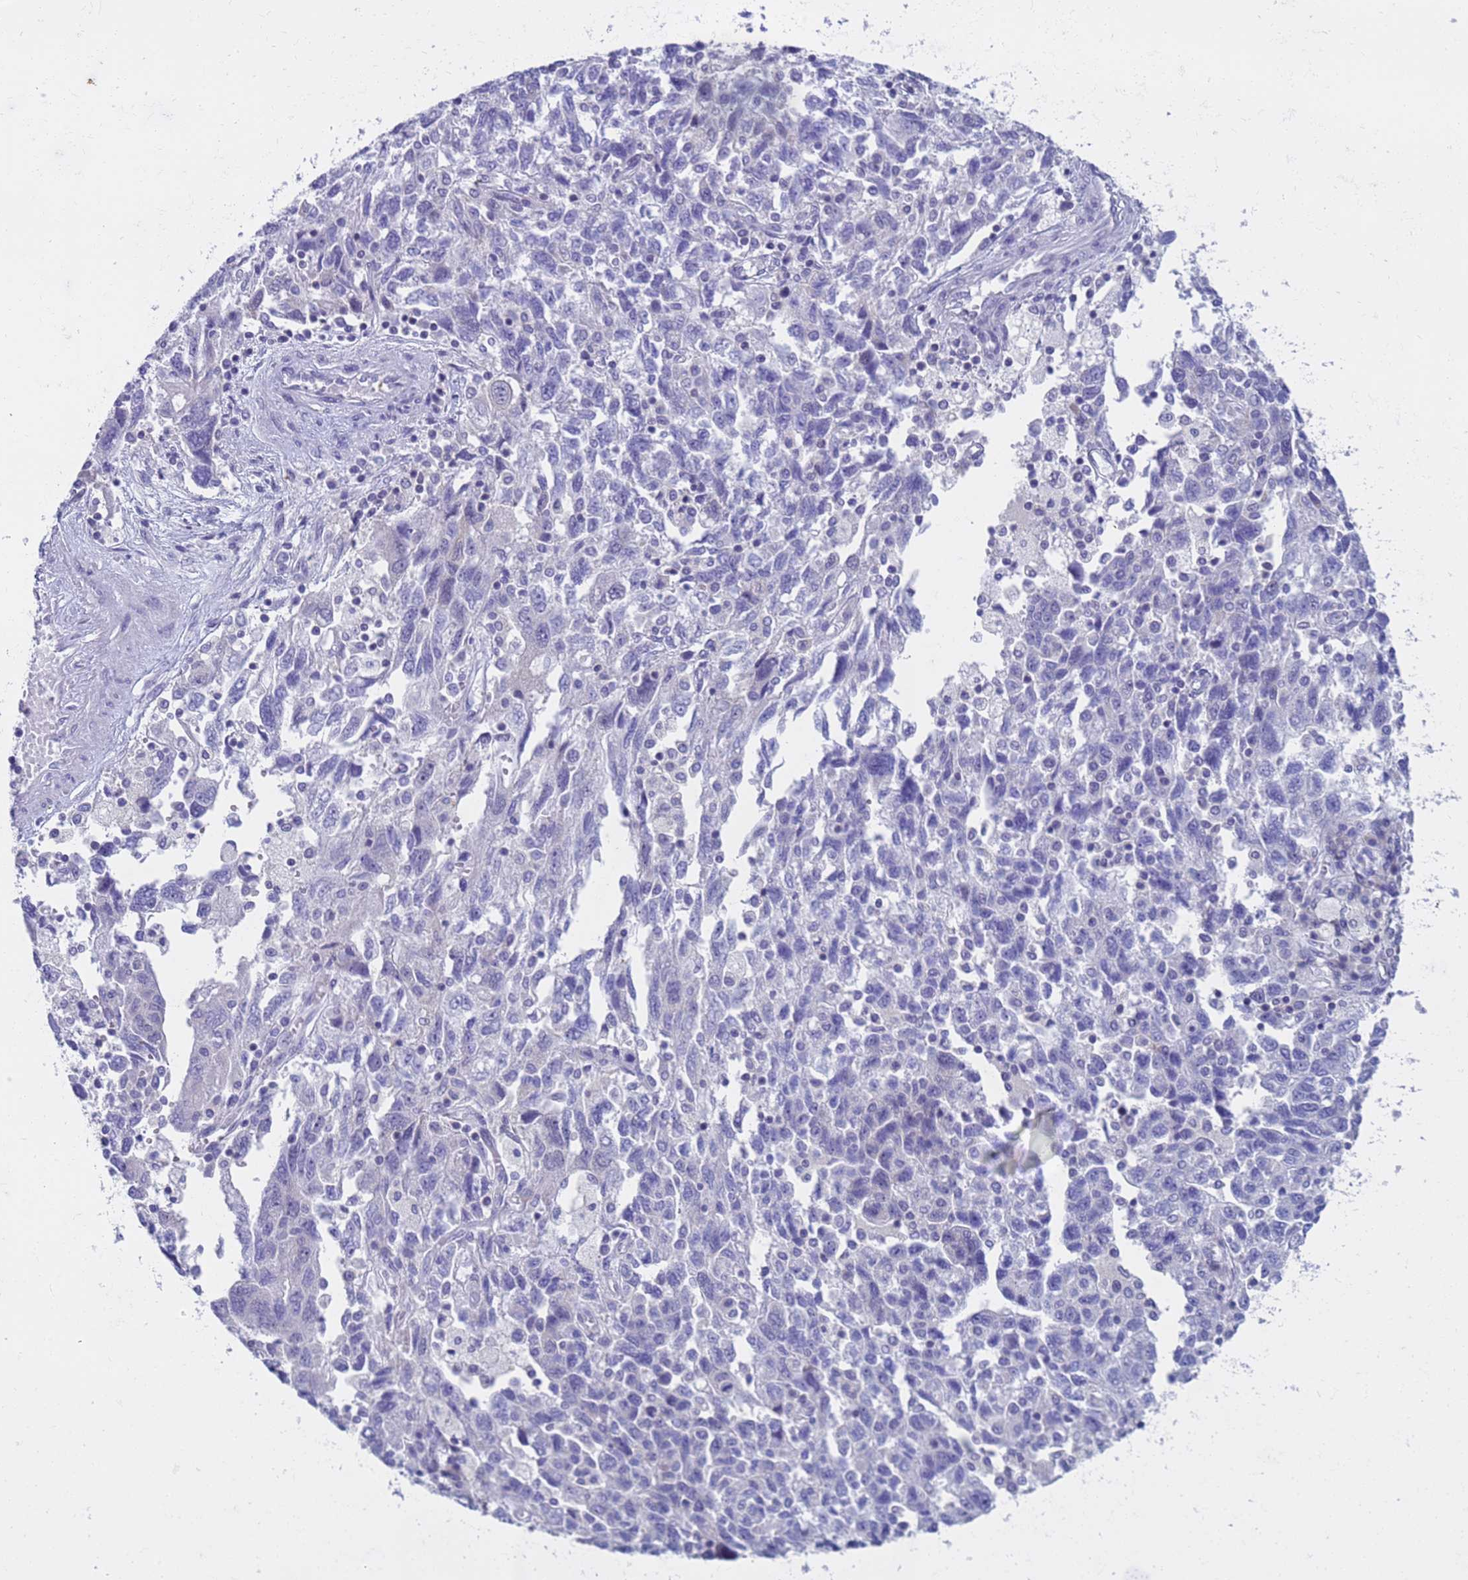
{"staining": {"intensity": "negative", "quantity": "none", "location": "none"}, "tissue": "ovarian cancer", "cell_type": "Tumor cells", "image_type": "cancer", "snomed": [{"axis": "morphology", "description": "Carcinoma, NOS"}, {"axis": "morphology", "description": "Cystadenocarcinoma, serous, NOS"}, {"axis": "topography", "description": "Ovary"}], "caption": "This image is of ovarian cancer stained with IHC to label a protein in brown with the nuclei are counter-stained blue. There is no staining in tumor cells.", "gene": "CAPN7", "patient": {"sex": "female", "age": 69}}